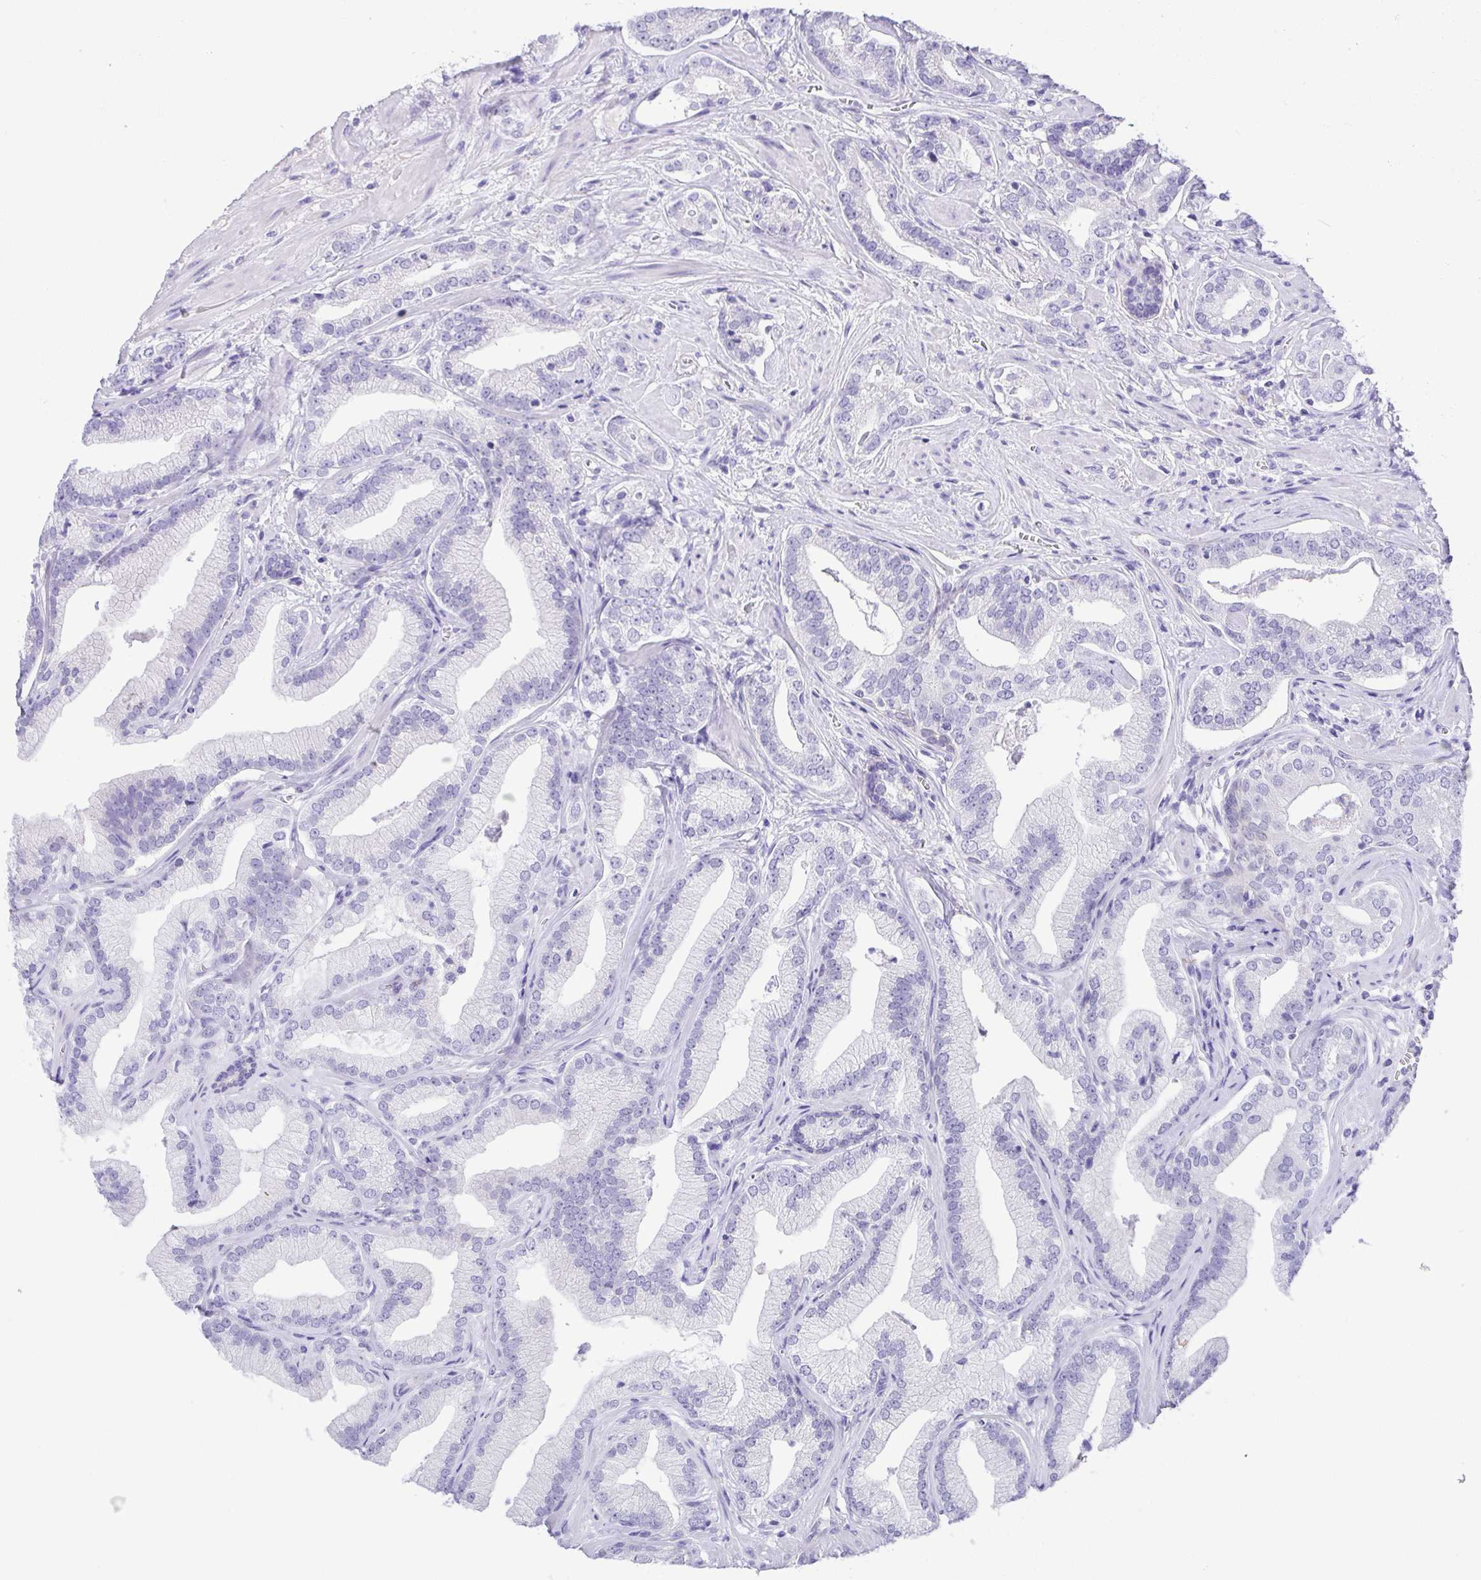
{"staining": {"intensity": "negative", "quantity": "none", "location": "none"}, "tissue": "prostate cancer", "cell_type": "Tumor cells", "image_type": "cancer", "snomed": [{"axis": "morphology", "description": "Adenocarcinoma, Low grade"}, {"axis": "topography", "description": "Prostate"}], "caption": "IHC of prostate low-grade adenocarcinoma exhibits no staining in tumor cells.", "gene": "SPATA4", "patient": {"sex": "male", "age": 62}}